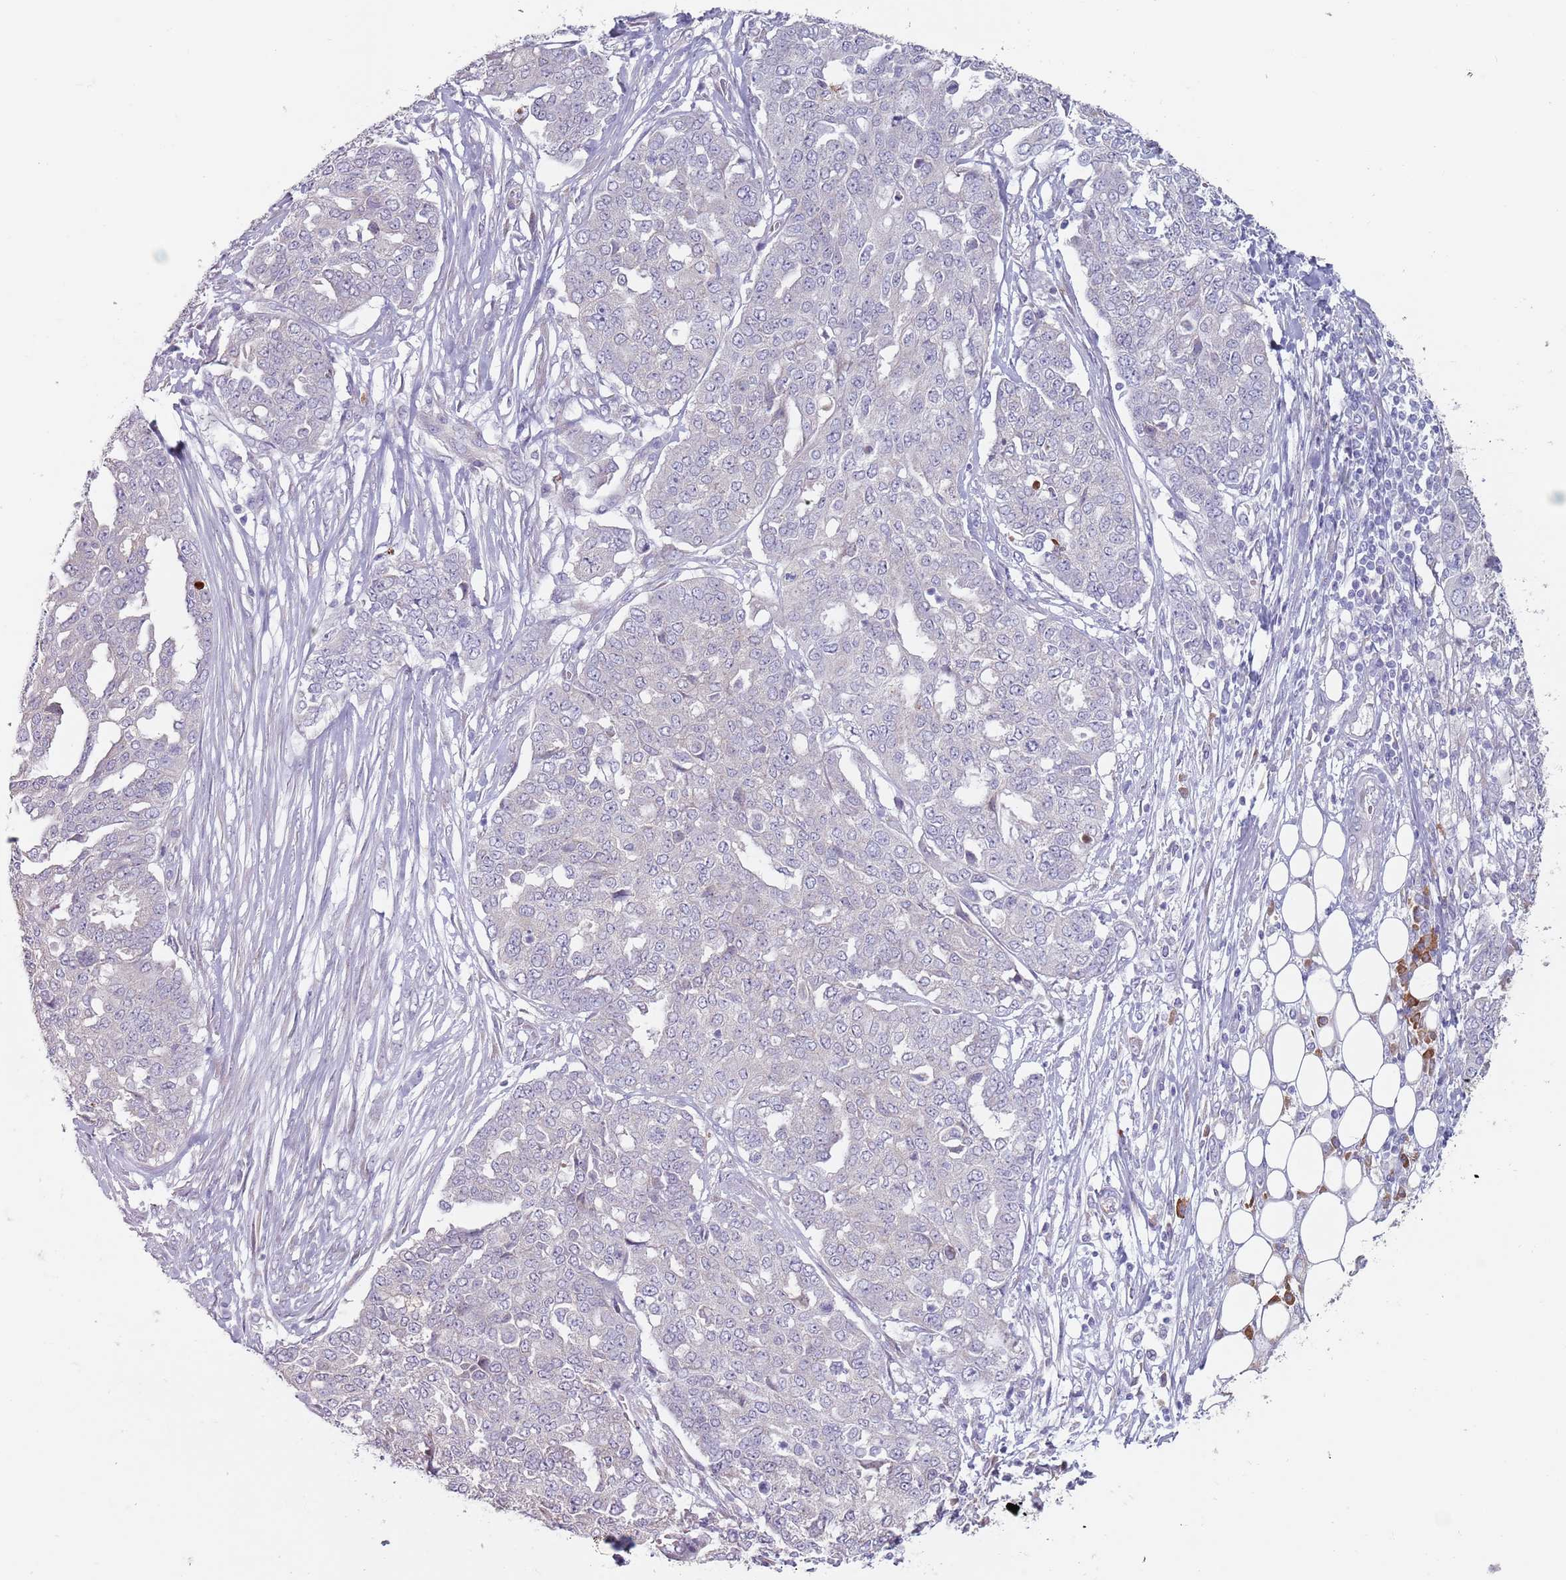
{"staining": {"intensity": "negative", "quantity": "none", "location": "none"}, "tissue": "ovarian cancer", "cell_type": "Tumor cells", "image_type": "cancer", "snomed": [{"axis": "morphology", "description": "Cystadenocarcinoma, serous, NOS"}, {"axis": "topography", "description": "Soft tissue"}, {"axis": "topography", "description": "Ovary"}], "caption": "Tumor cells are negative for protein expression in human serous cystadenocarcinoma (ovarian).", "gene": "DXO", "patient": {"sex": "female", "age": 57}}